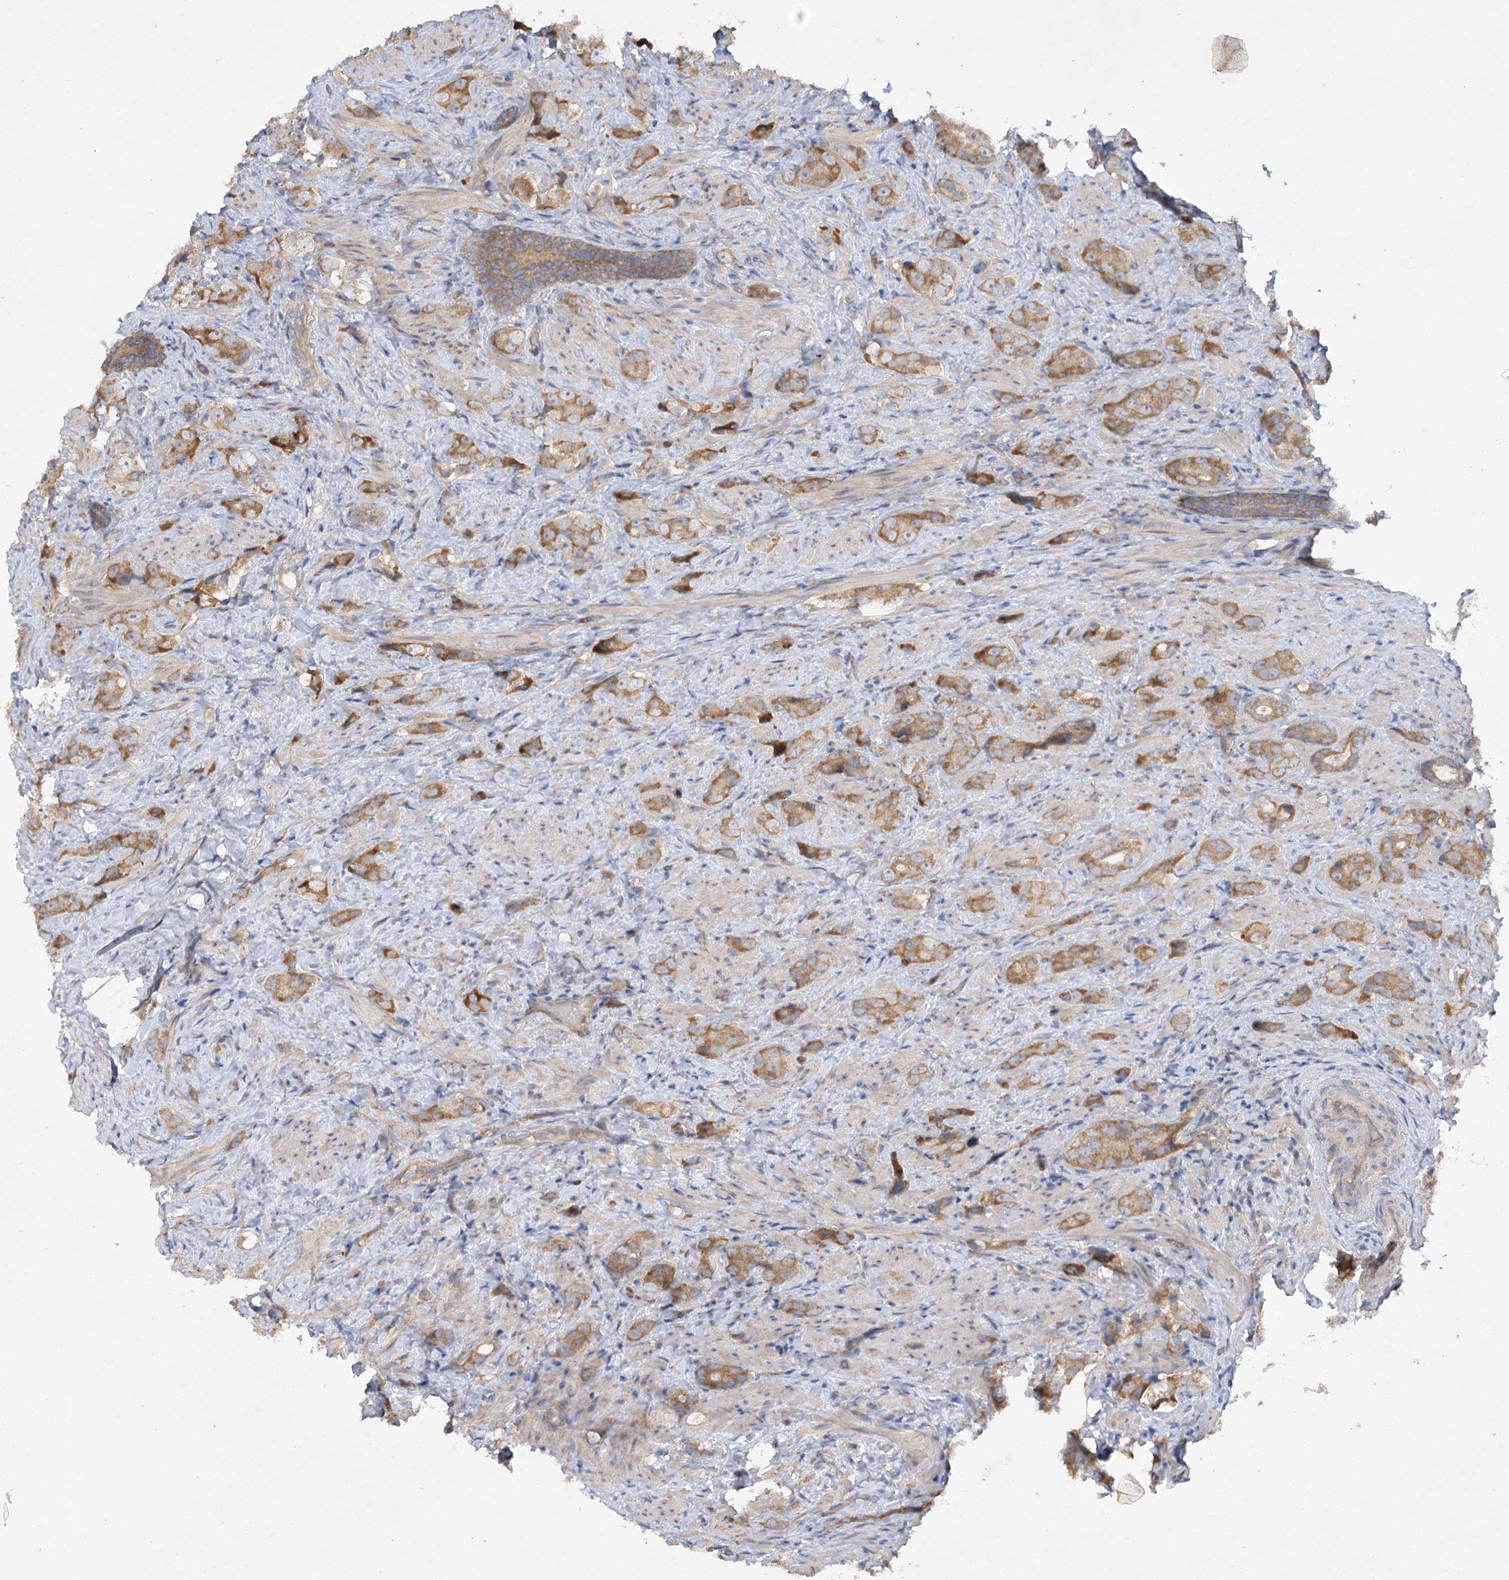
{"staining": {"intensity": "moderate", "quantity": ">75%", "location": "cytoplasmic/membranous"}, "tissue": "prostate cancer", "cell_type": "Tumor cells", "image_type": "cancer", "snomed": [{"axis": "morphology", "description": "Adenocarcinoma, High grade"}, {"axis": "topography", "description": "Prostate"}], "caption": "This is an image of IHC staining of prostate cancer (adenocarcinoma (high-grade)), which shows moderate staining in the cytoplasmic/membranous of tumor cells.", "gene": "TRAF3IP1", "patient": {"sex": "male", "age": 63}}